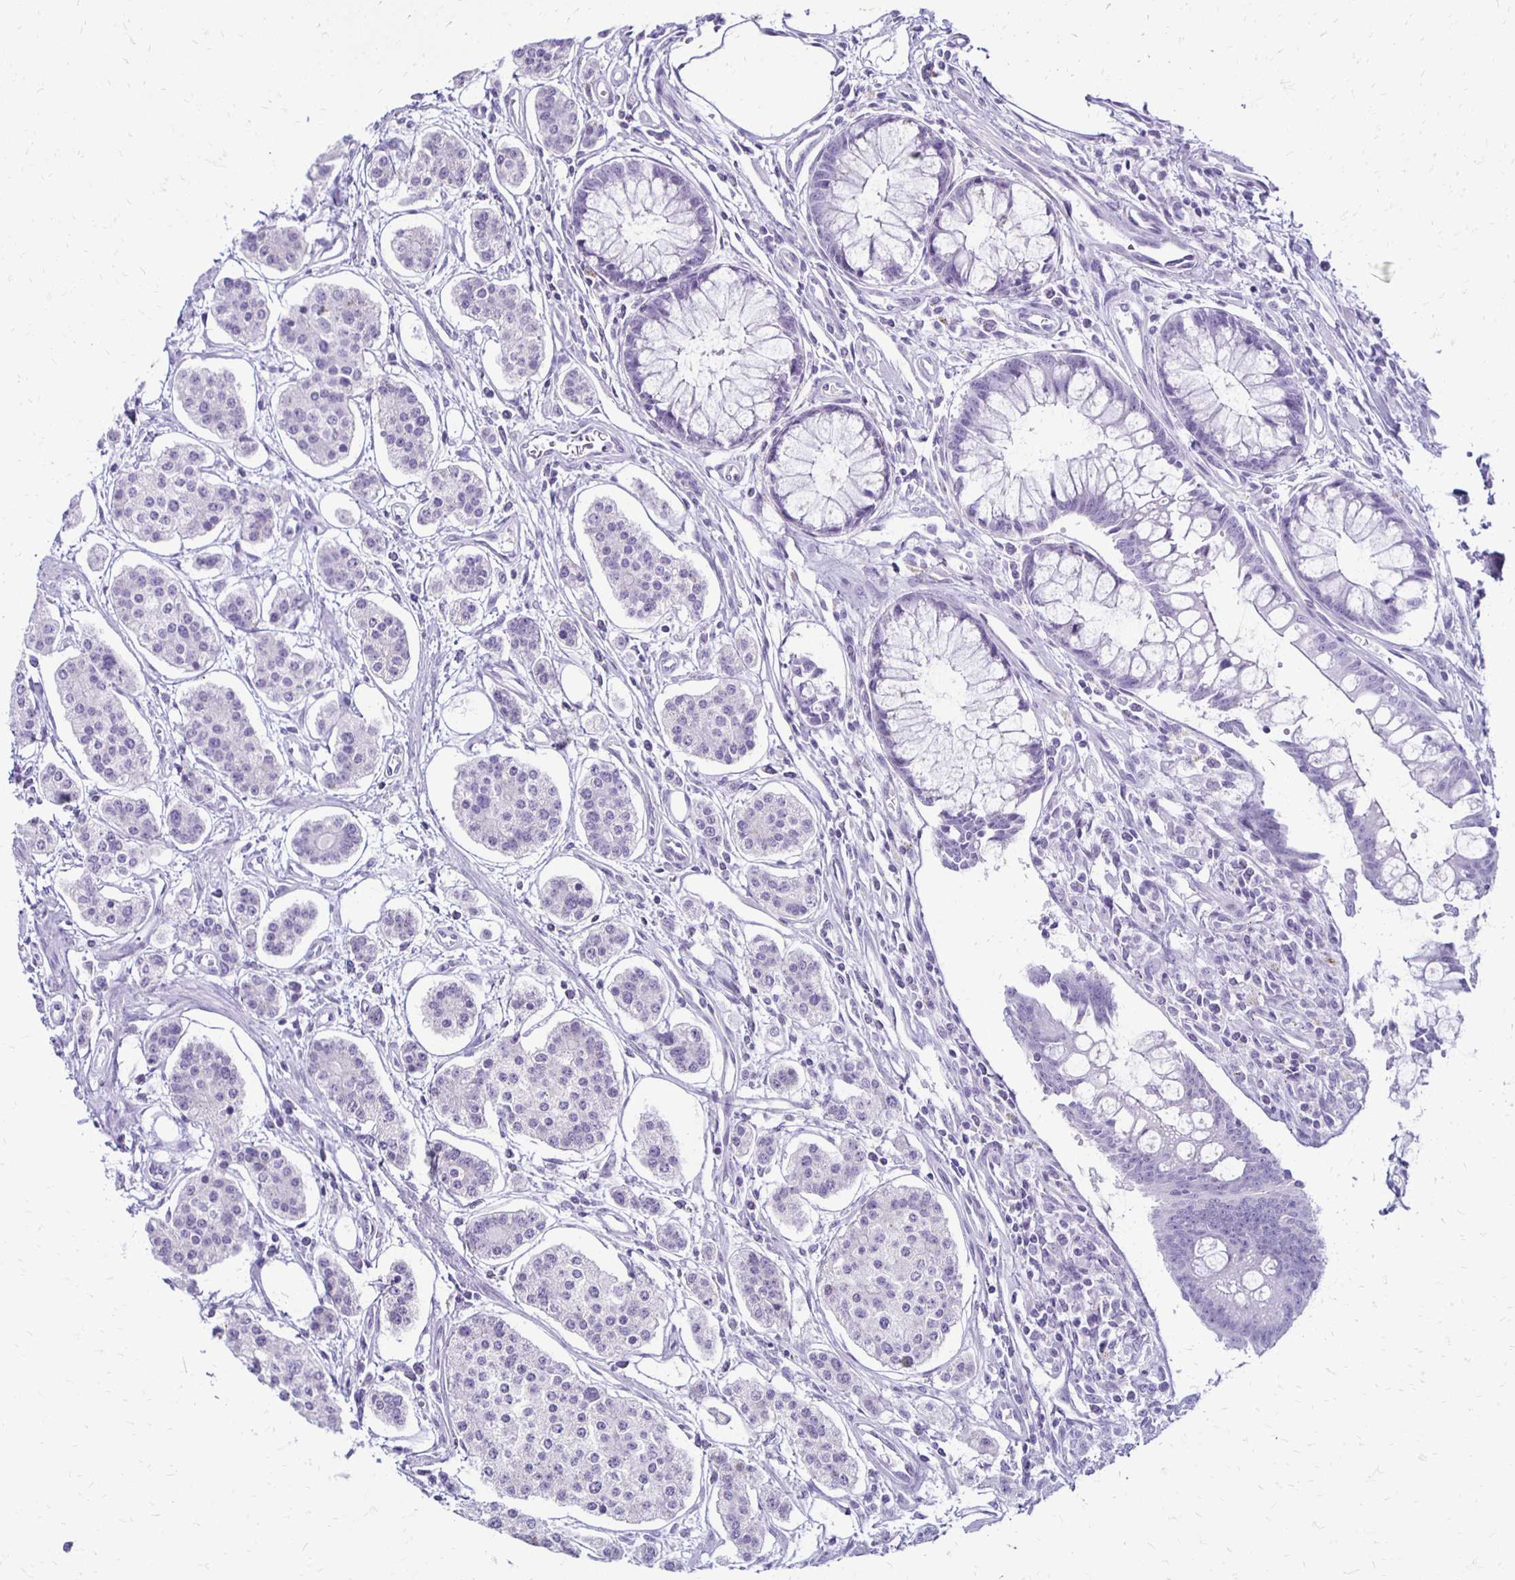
{"staining": {"intensity": "negative", "quantity": "none", "location": "none"}, "tissue": "carcinoid", "cell_type": "Tumor cells", "image_type": "cancer", "snomed": [{"axis": "morphology", "description": "Carcinoid, malignant, NOS"}, {"axis": "topography", "description": "Small intestine"}], "caption": "This is an immunohistochemistry (IHC) image of human carcinoid. There is no expression in tumor cells.", "gene": "RYR1", "patient": {"sex": "female", "age": 65}}